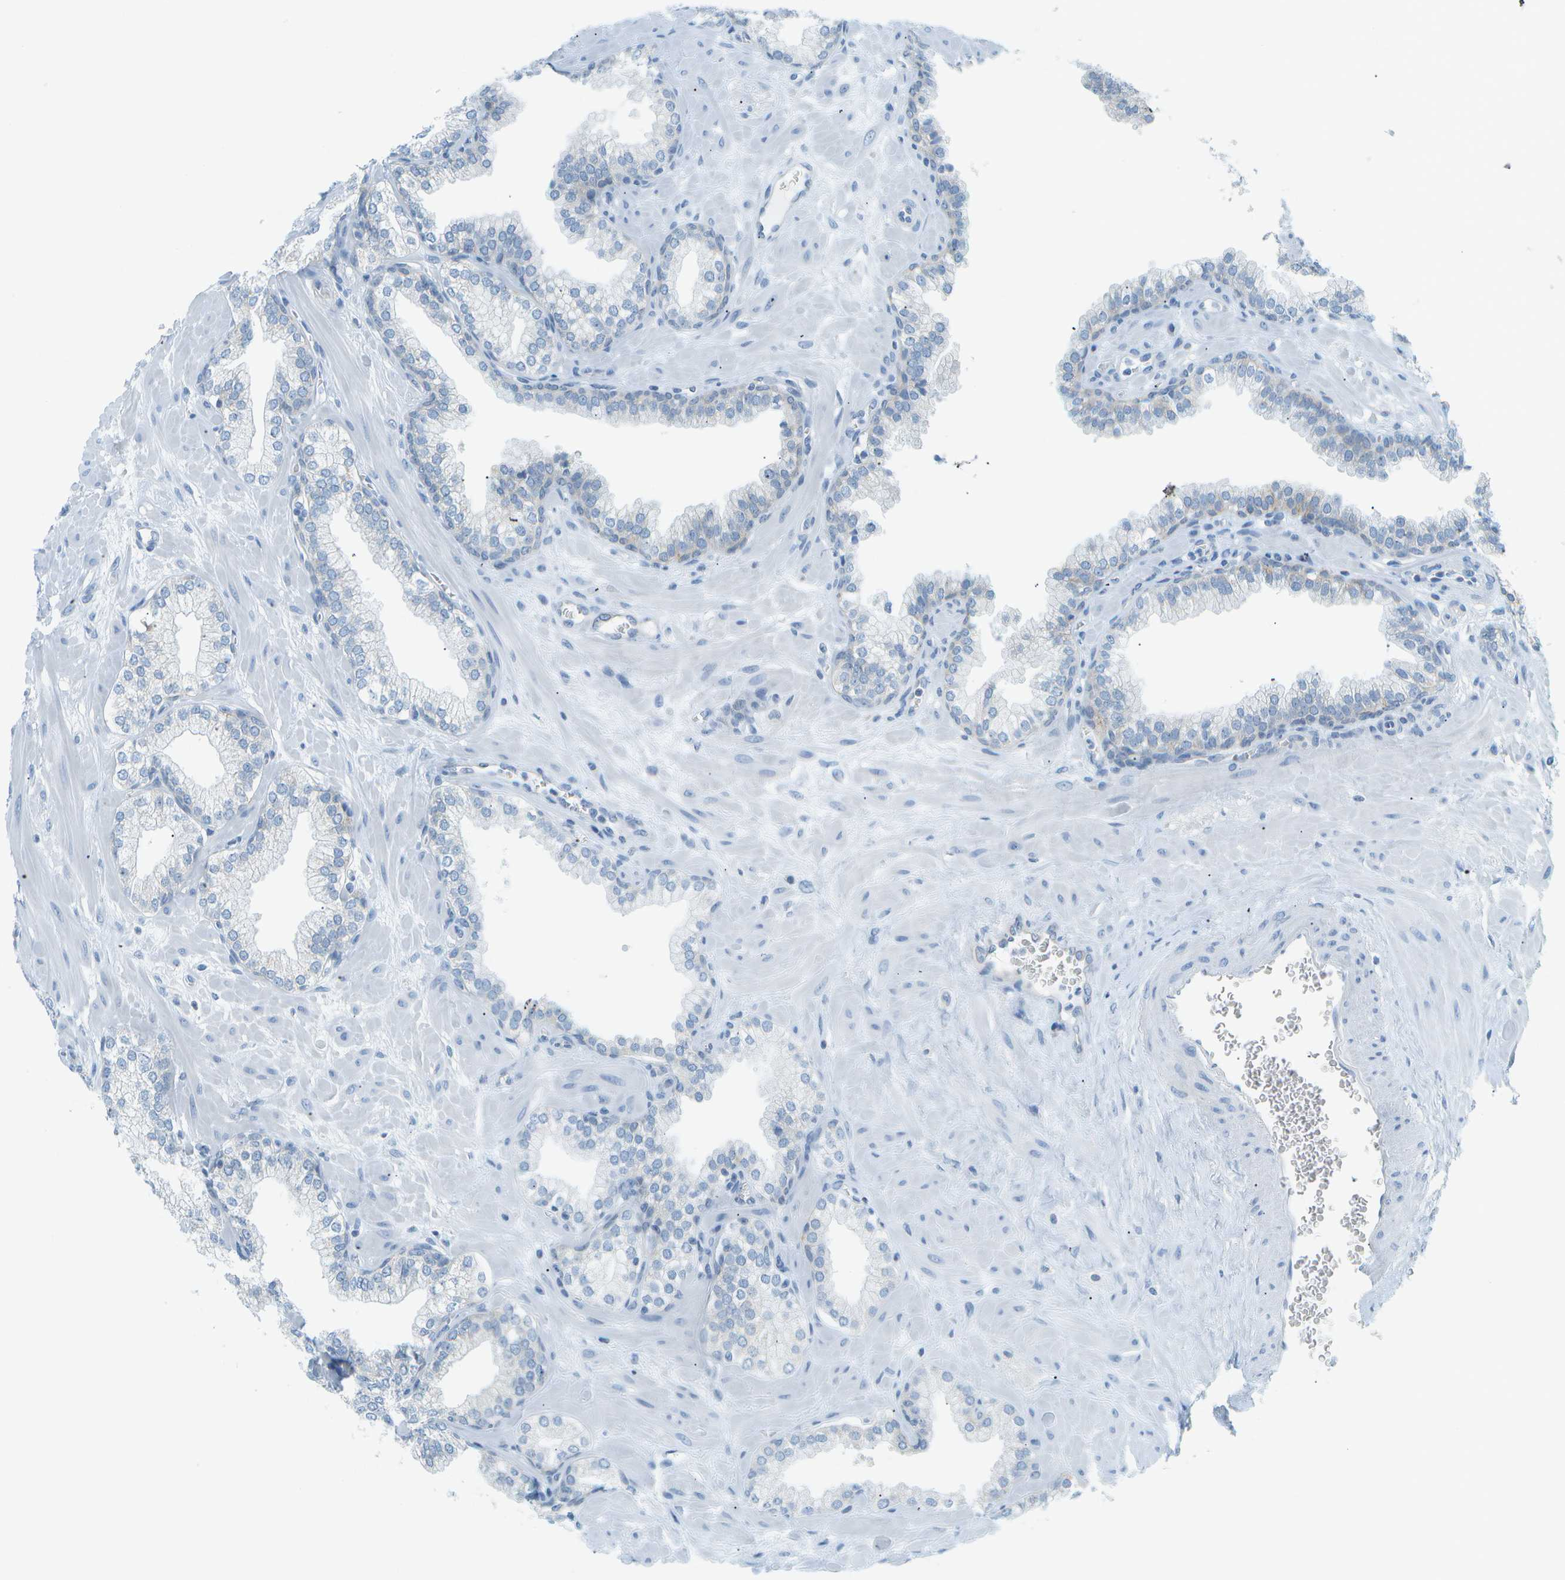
{"staining": {"intensity": "negative", "quantity": "none", "location": "none"}, "tissue": "prostate", "cell_type": "Glandular cells", "image_type": "normal", "snomed": [{"axis": "morphology", "description": "Normal tissue, NOS"}, {"axis": "morphology", "description": "Urothelial carcinoma, Low grade"}, {"axis": "topography", "description": "Urinary bladder"}, {"axis": "topography", "description": "Prostate"}], "caption": "An immunohistochemistry (IHC) histopathology image of benign prostate is shown. There is no staining in glandular cells of prostate. (Stains: DAB (3,3'-diaminobenzidine) IHC with hematoxylin counter stain, Microscopy: brightfield microscopy at high magnification).", "gene": "SMYD5", "patient": {"sex": "male", "age": 60}}